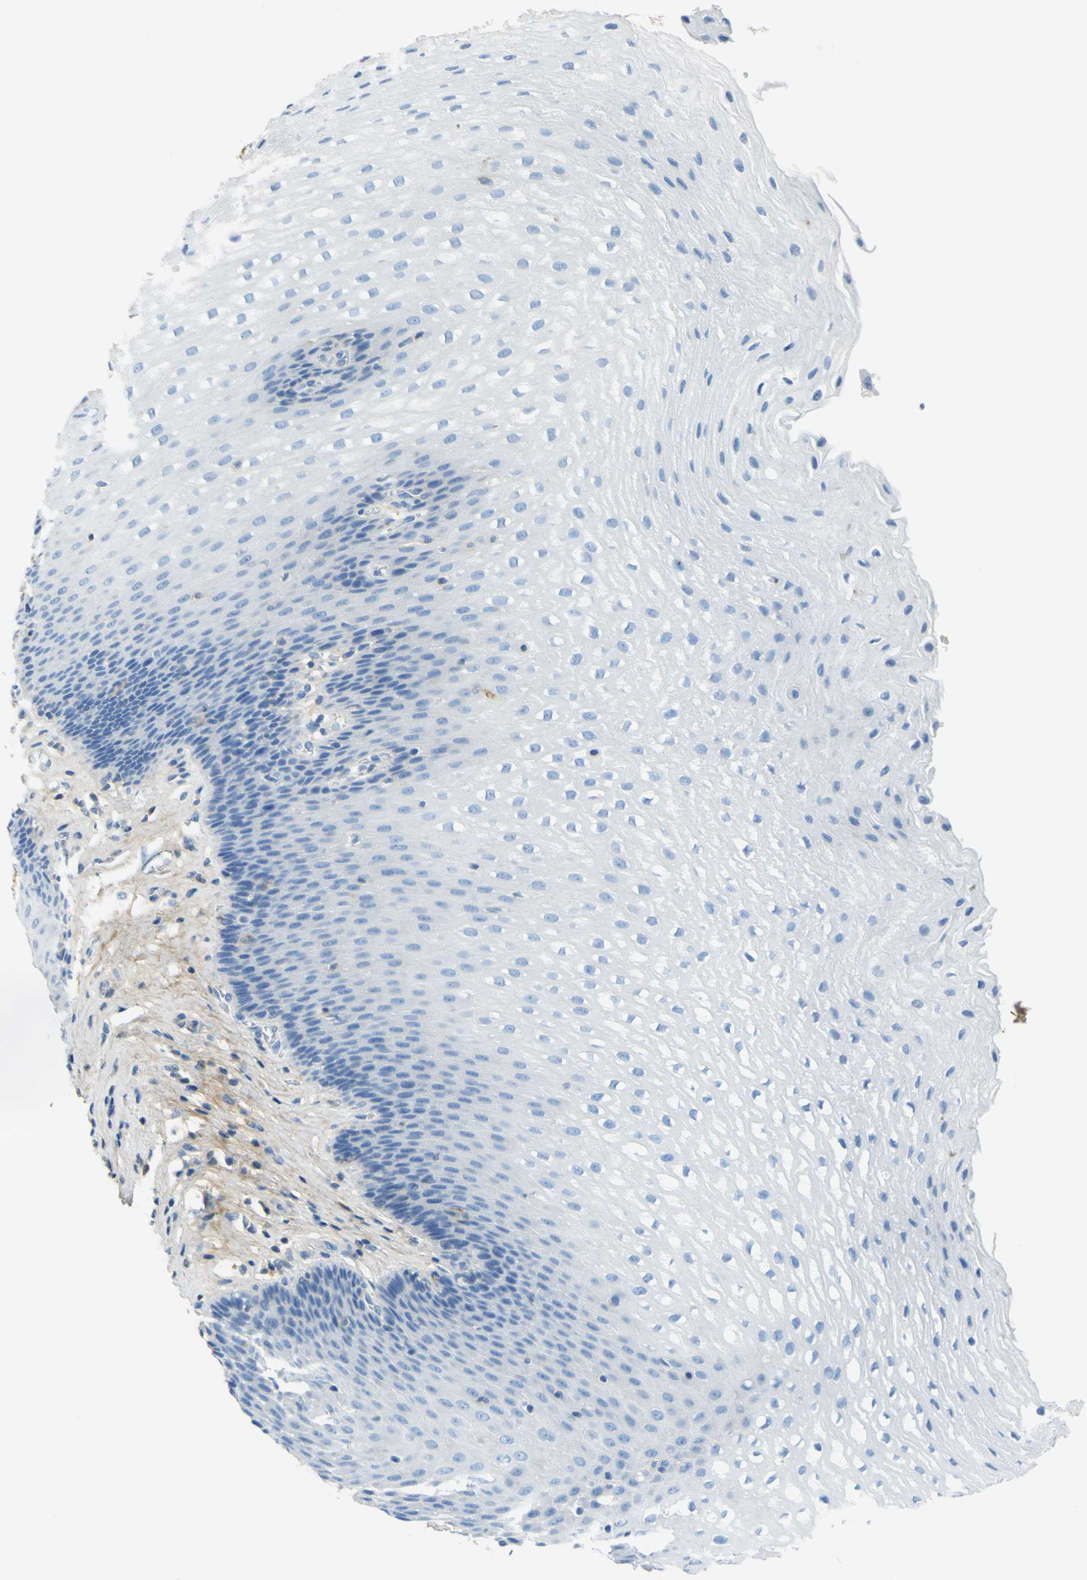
{"staining": {"intensity": "negative", "quantity": "none", "location": "none"}, "tissue": "esophagus", "cell_type": "Squamous epithelial cells", "image_type": "normal", "snomed": [{"axis": "morphology", "description": "Normal tissue, NOS"}, {"axis": "topography", "description": "Esophagus"}], "caption": "Normal esophagus was stained to show a protein in brown. There is no significant staining in squamous epithelial cells. (DAB IHC with hematoxylin counter stain).", "gene": "OGN", "patient": {"sex": "male", "age": 48}}